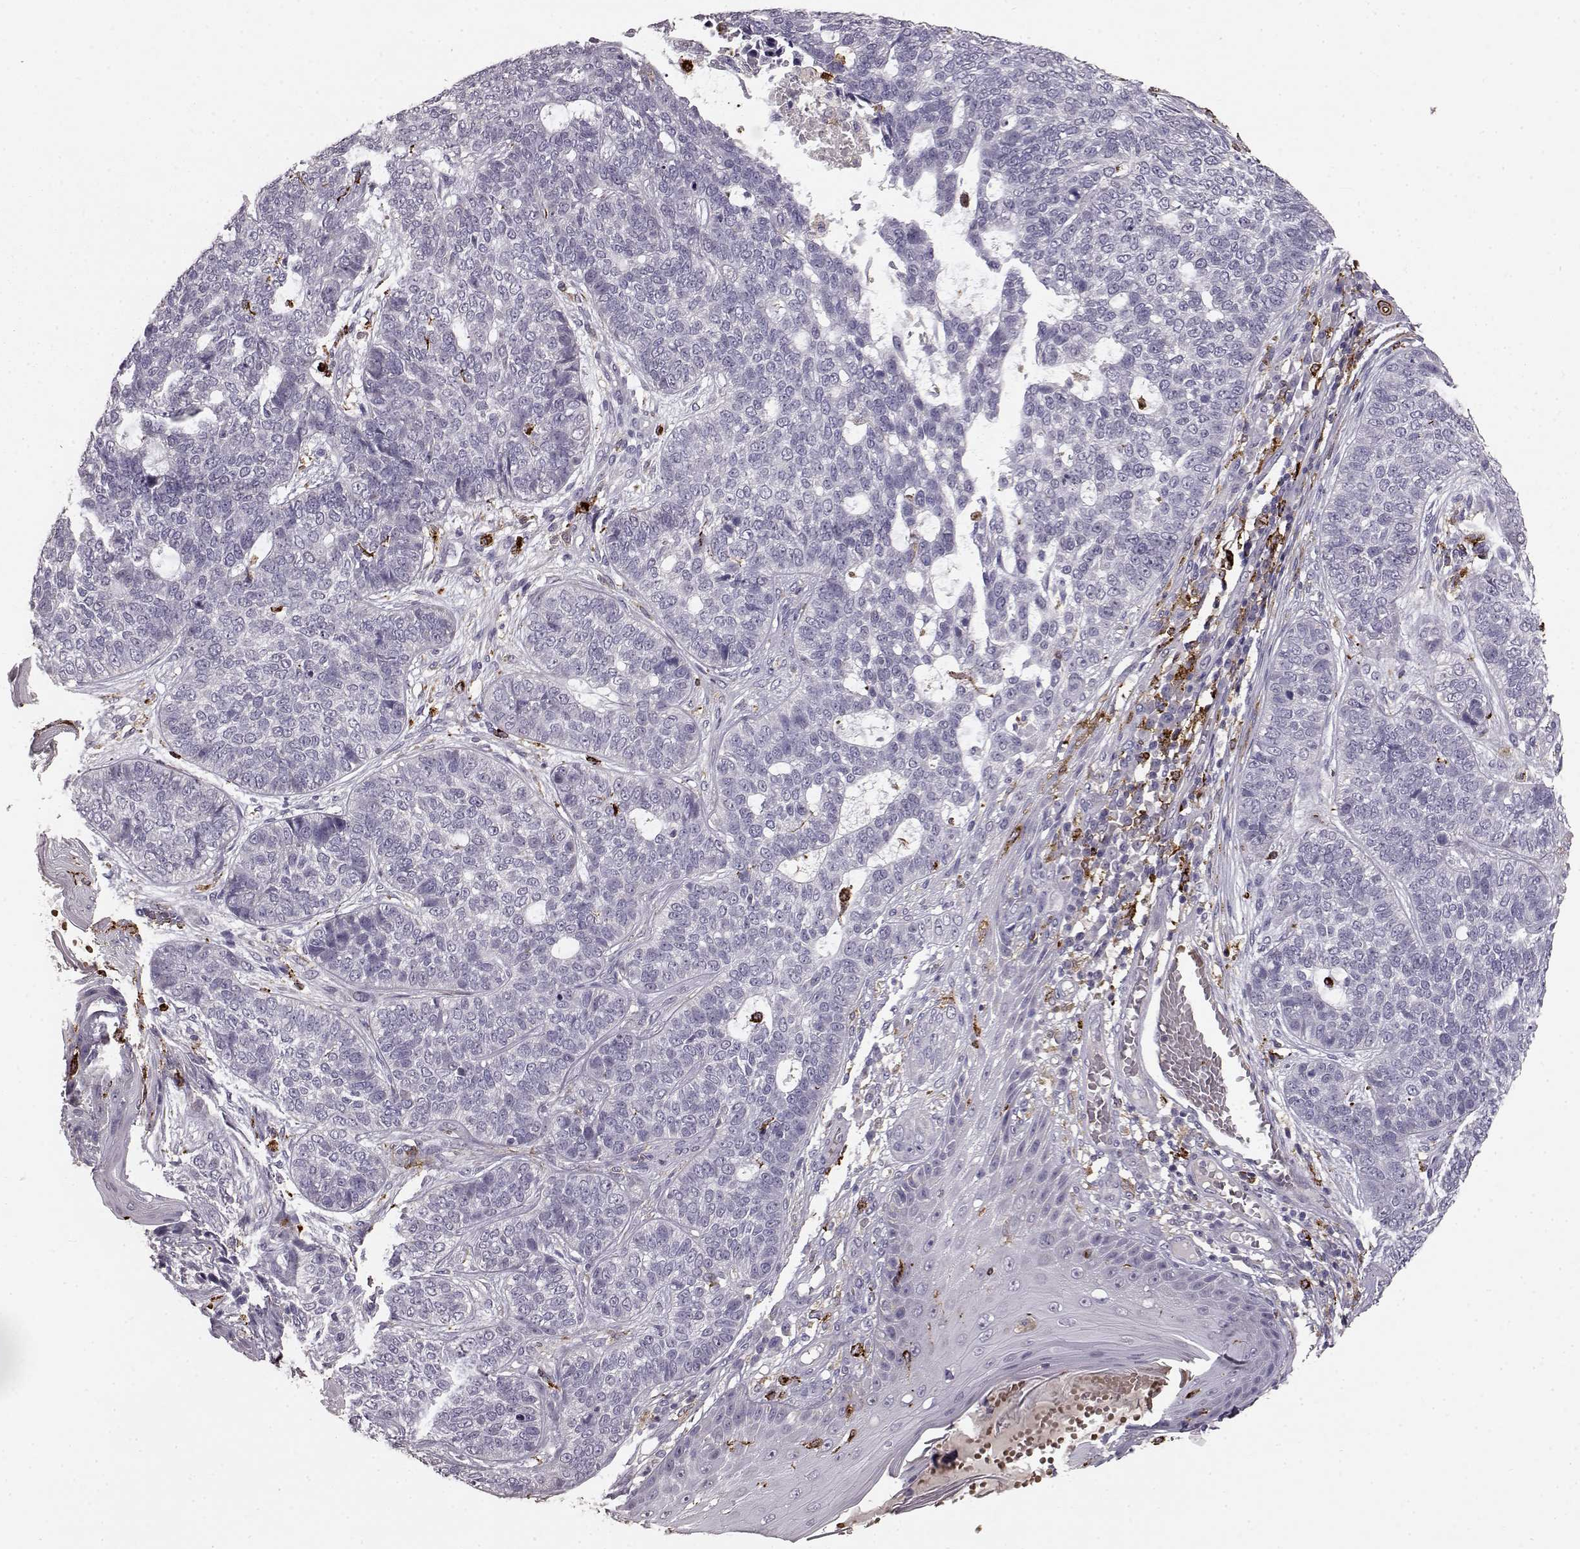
{"staining": {"intensity": "negative", "quantity": "none", "location": "none"}, "tissue": "skin cancer", "cell_type": "Tumor cells", "image_type": "cancer", "snomed": [{"axis": "morphology", "description": "Basal cell carcinoma"}, {"axis": "topography", "description": "Skin"}], "caption": "There is no significant expression in tumor cells of skin cancer.", "gene": "CCNF", "patient": {"sex": "female", "age": 69}}